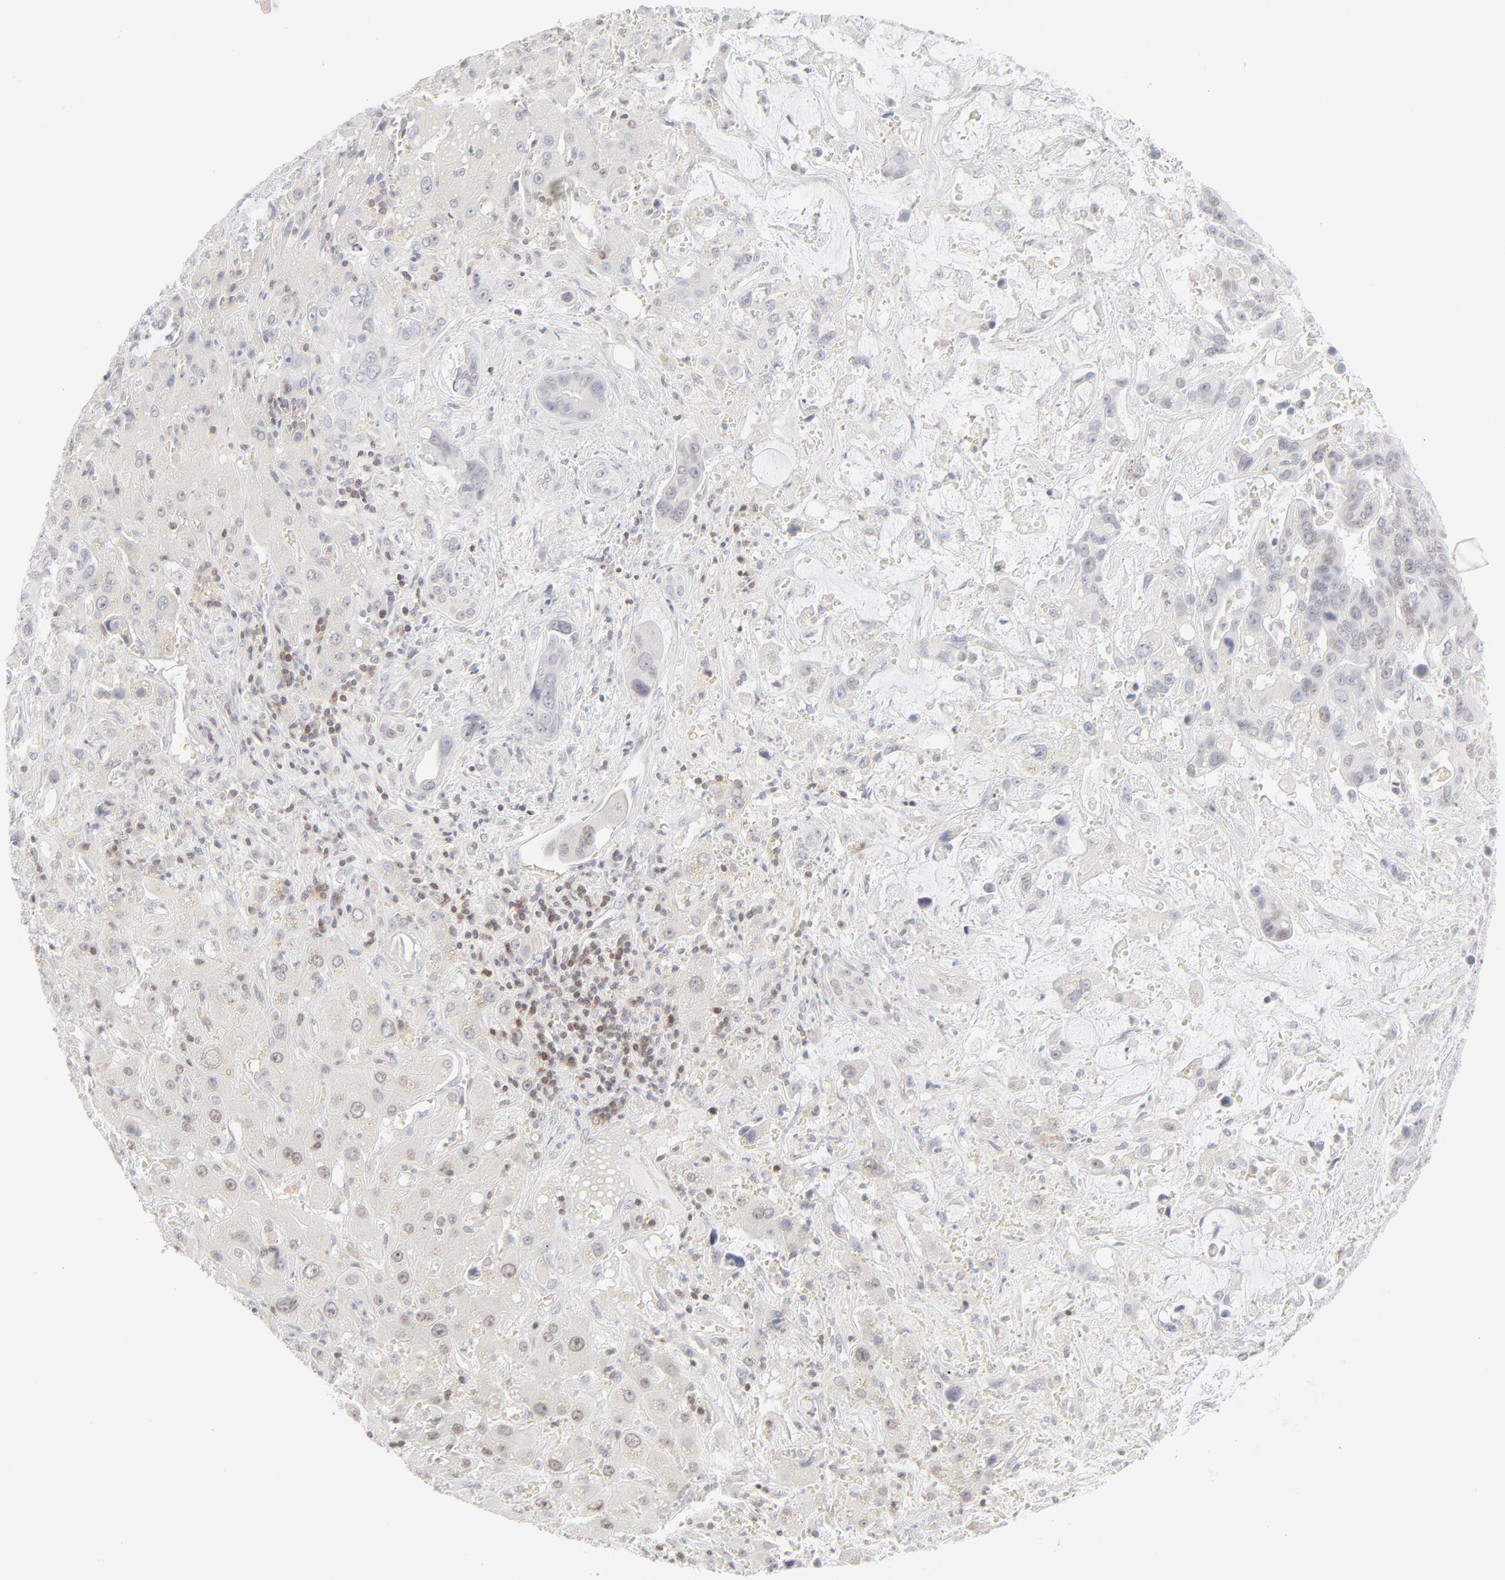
{"staining": {"intensity": "negative", "quantity": "none", "location": "none"}, "tissue": "liver cancer", "cell_type": "Tumor cells", "image_type": "cancer", "snomed": [{"axis": "morphology", "description": "Cholangiocarcinoma"}, {"axis": "topography", "description": "Liver"}], "caption": "Cholangiocarcinoma (liver) was stained to show a protein in brown. There is no significant positivity in tumor cells. Nuclei are stained in blue.", "gene": "PRKCB", "patient": {"sex": "female", "age": 65}}